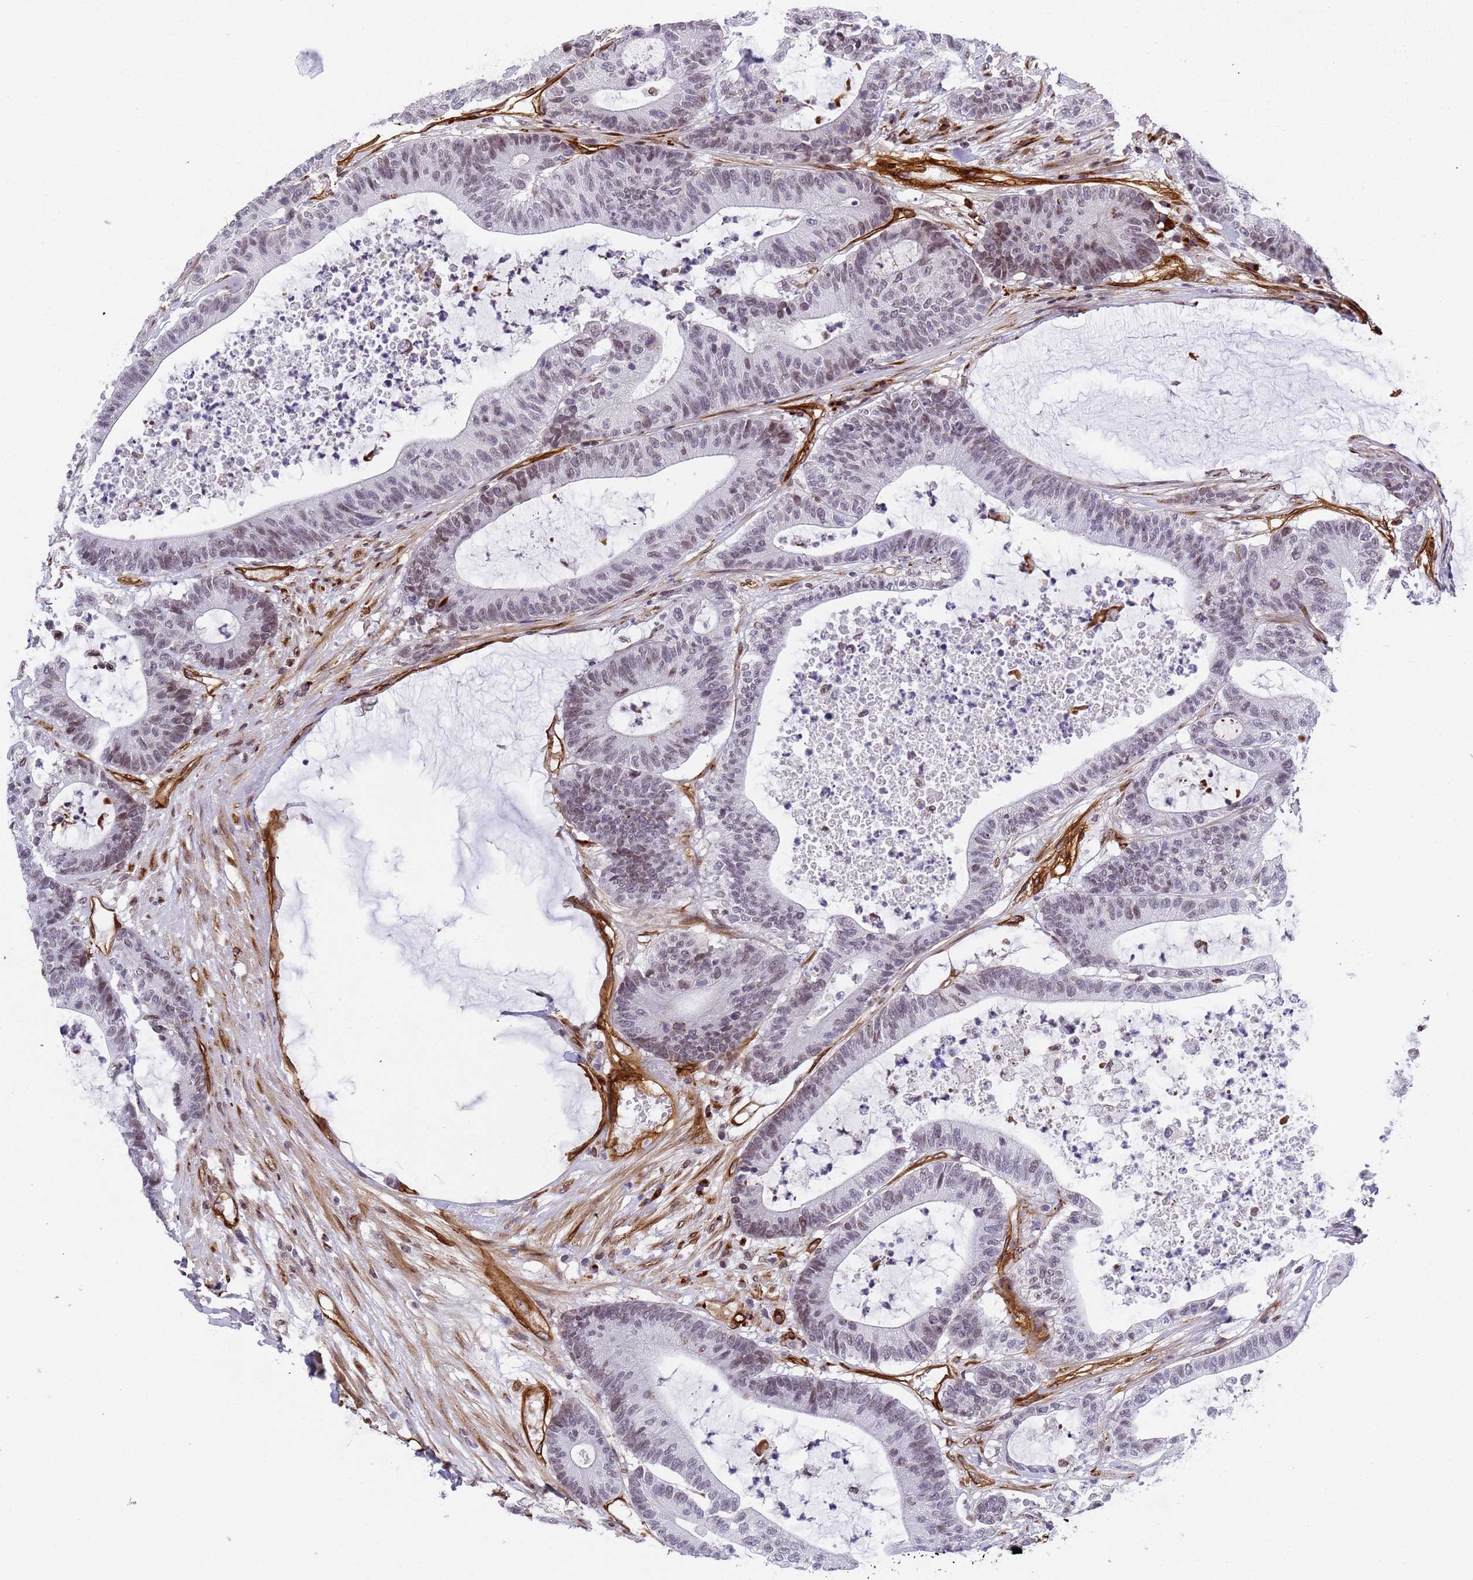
{"staining": {"intensity": "weak", "quantity": "<25%", "location": "nuclear"}, "tissue": "colorectal cancer", "cell_type": "Tumor cells", "image_type": "cancer", "snomed": [{"axis": "morphology", "description": "Adenocarcinoma, NOS"}, {"axis": "topography", "description": "Colon"}], "caption": "High magnification brightfield microscopy of adenocarcinoma (colorectal) stained with DAB (3,3'-diaminobenzidine) (brown) and counterstained with hematoxylin (blue): tumor cells show no significant positivity.", "gene": "IGFBP7", "patient": {"sex": "female", "age": 84}}